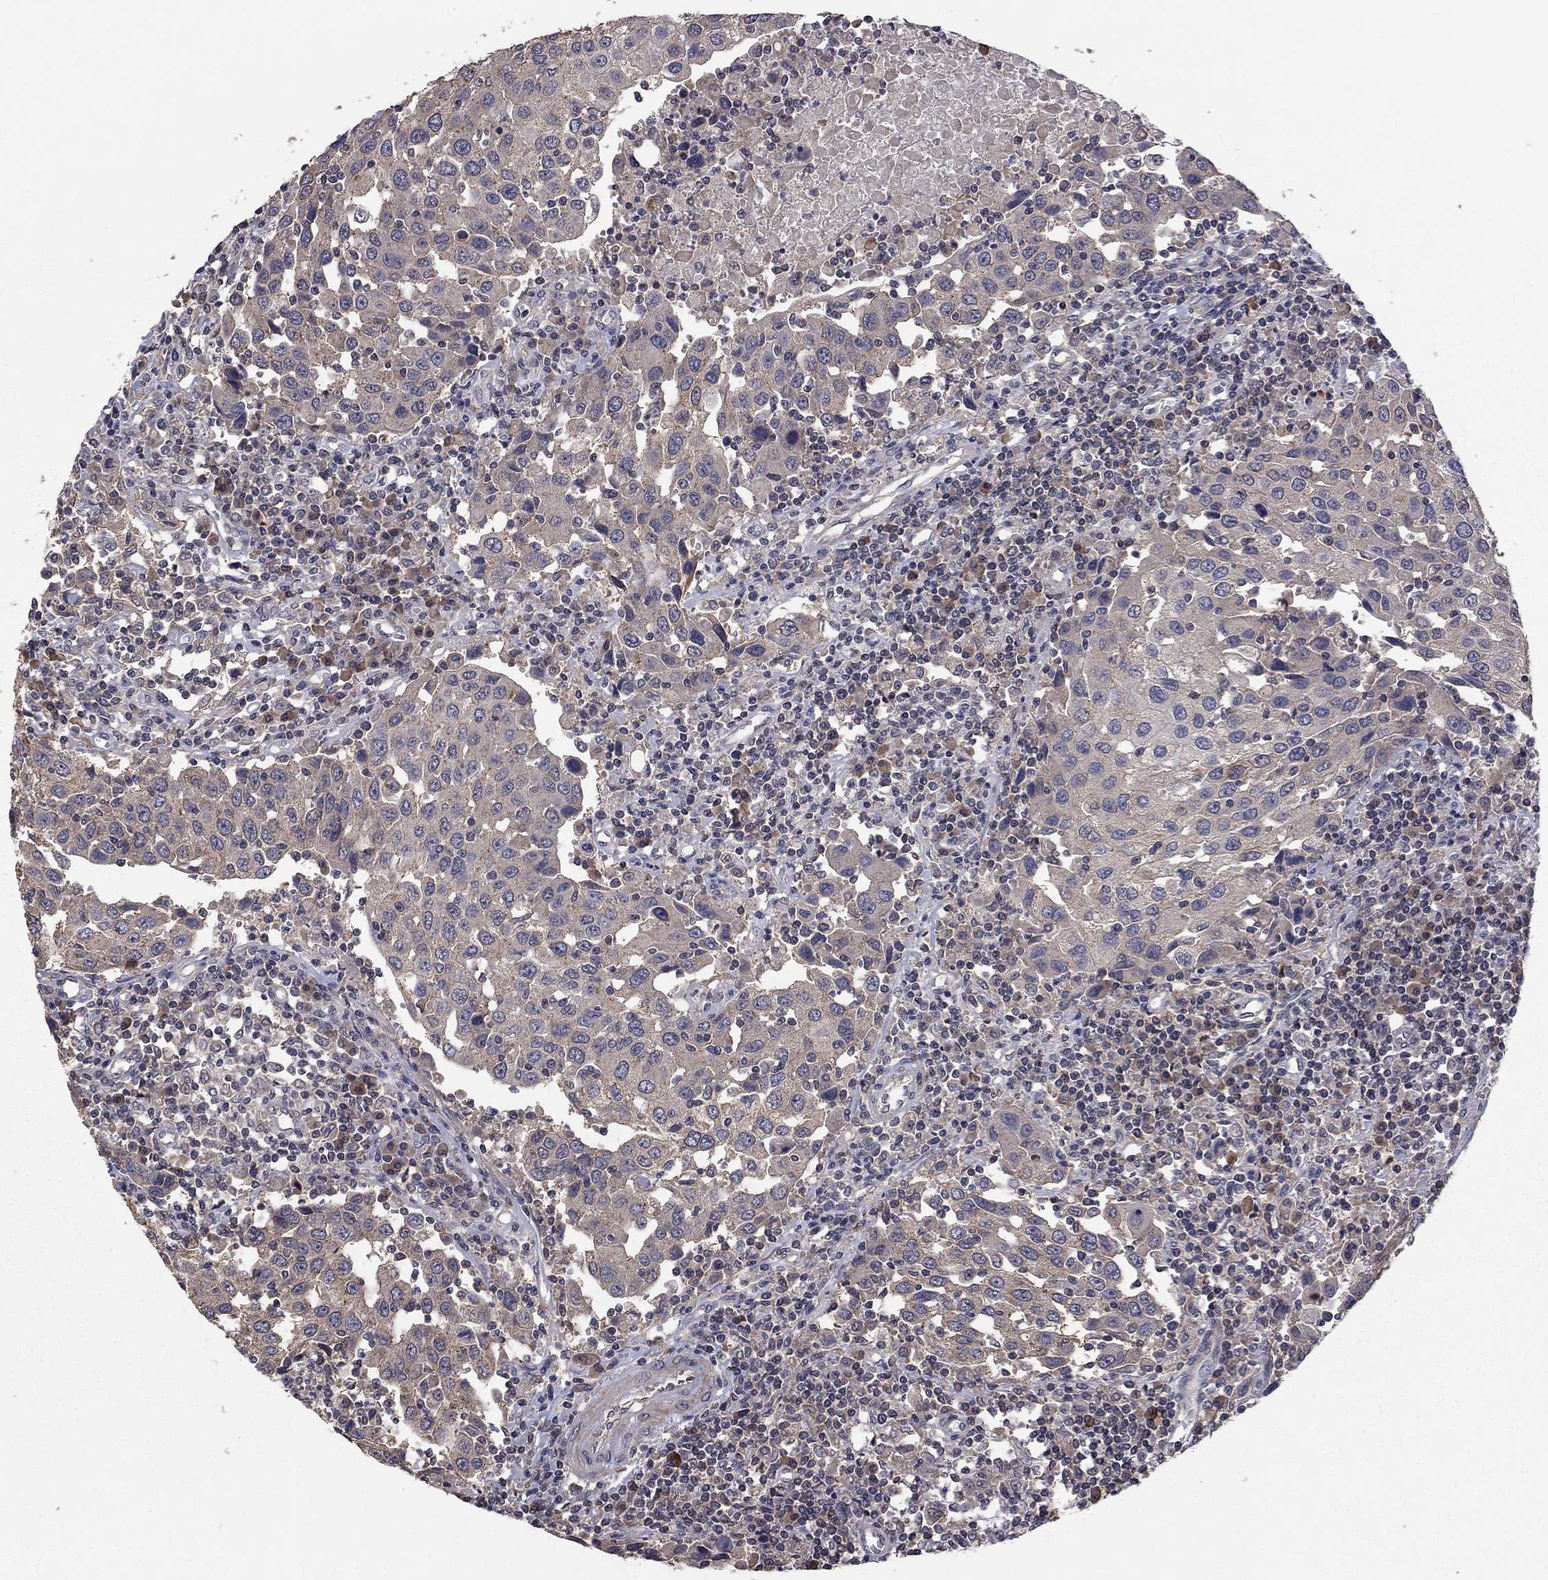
{"staining": {"intensity": "weak", "quantity": "25%-75%", "location": "cytoplasmic/membranous"}, "tissue": "urothelial cancer", "cell_type": "Tumor cells", "image_type": "cancer", "snomed": [{"axis": "morphology", "description": "Urothelial carcinoma, High grade"}, {"axis": "topography", "description": "Urinary bladder"}], "caption": "Immunohistochemical staining of human urothelial carcinoma (high-grade) displays low levels of weak cytoplasmic/membranous protein positivity in approximately 25%-75% of tumor cells.", "gene": "TSNARE1", "patient": {"sex": "female", "age": 85}}